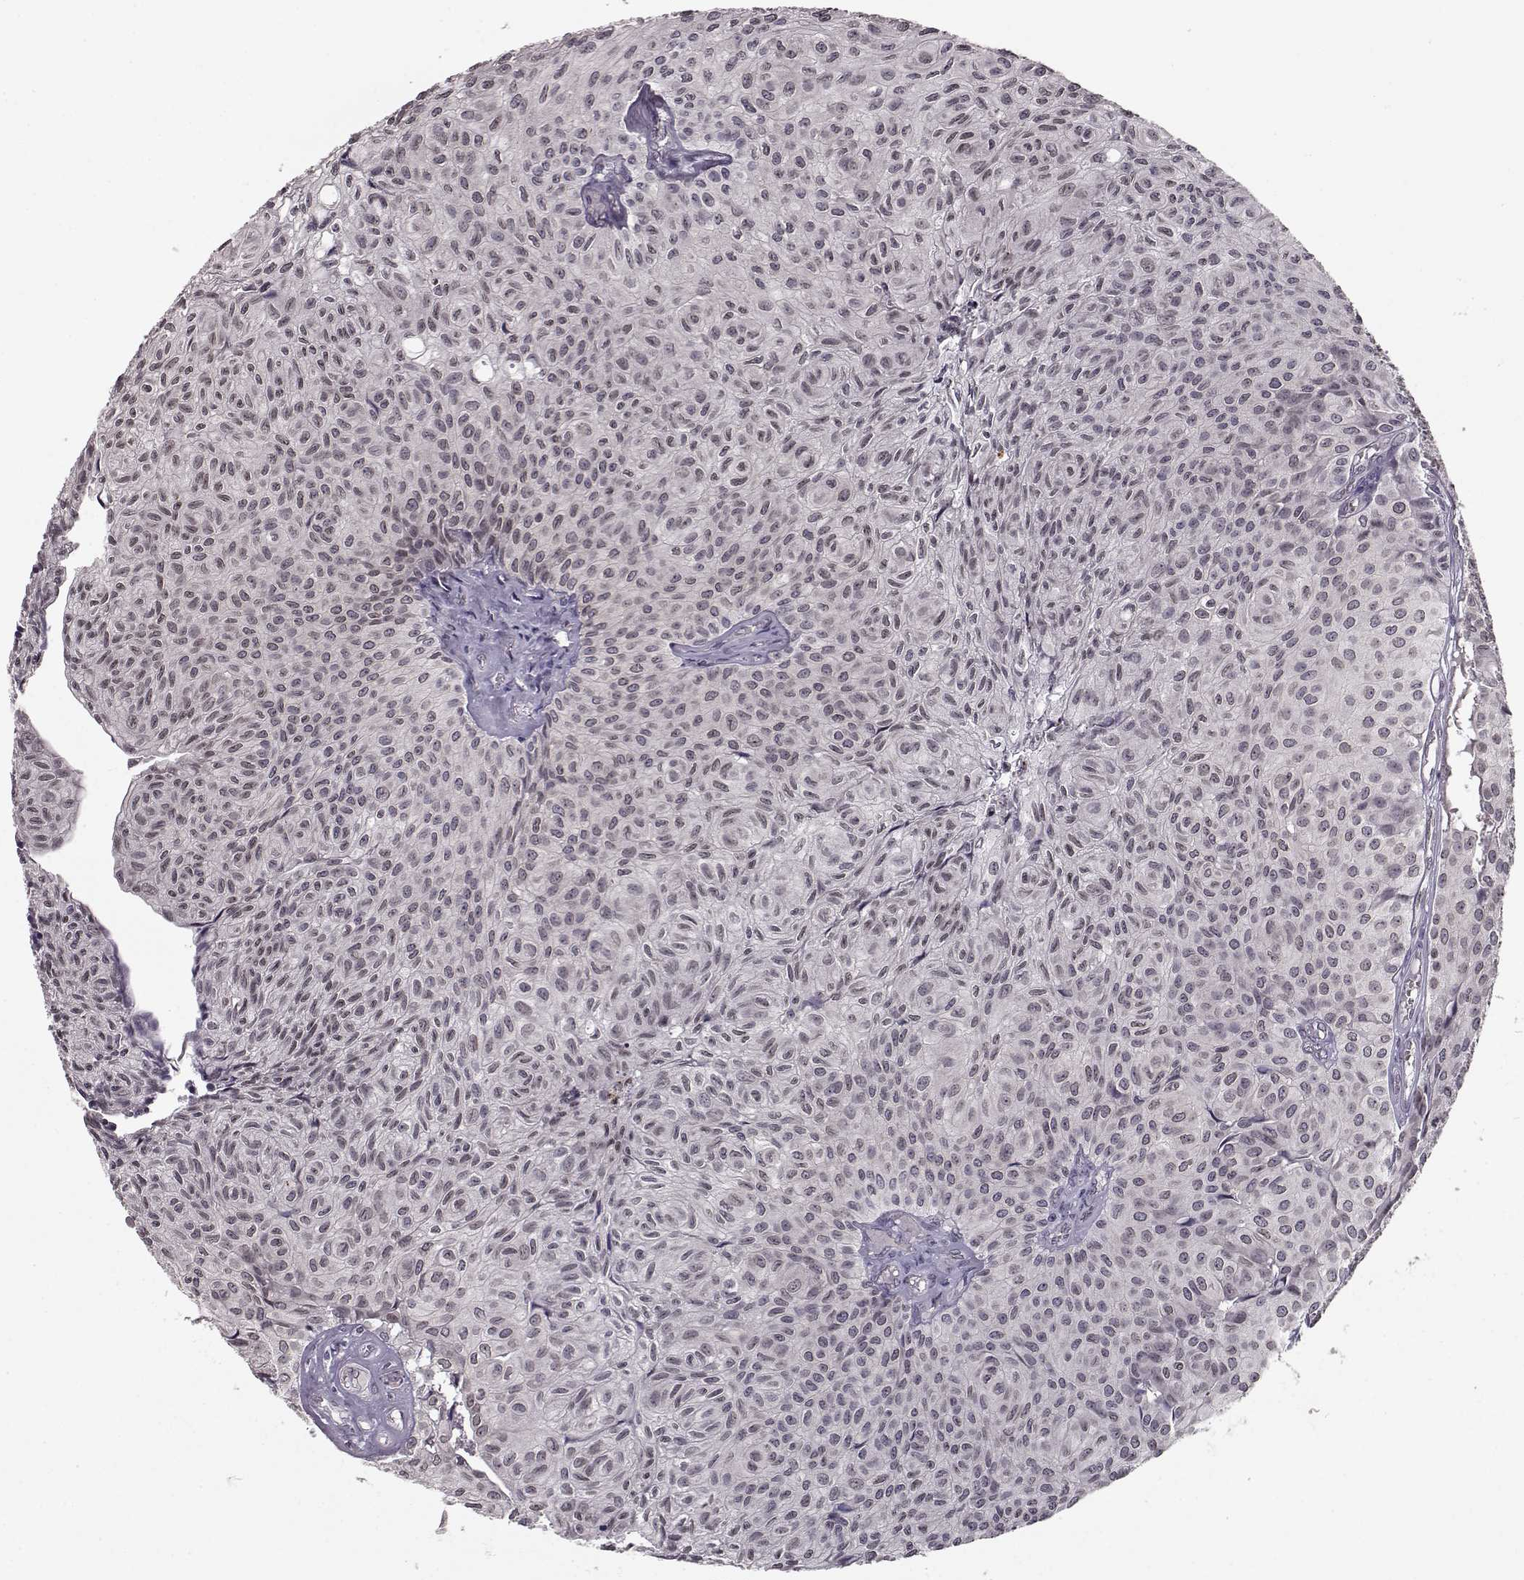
{"staining": {"intensity": "negative", "quantity": "none", "location": "none"}, "tissue": "urothelial cancer", "cell_type": "Tumor cells", "image_type": "cancer", "snomed": [{"axis": "morphology", "description": "Urothelial carcinoma, Low grade"}, {"axis": "topography", "description": "Urinary bladder"}], "caption": "Tumor cells show no significant positivity in urothelial carcinoma (low-grade).", "gene": "NUP37", "patient": {"sex": "male", "age": 89}}